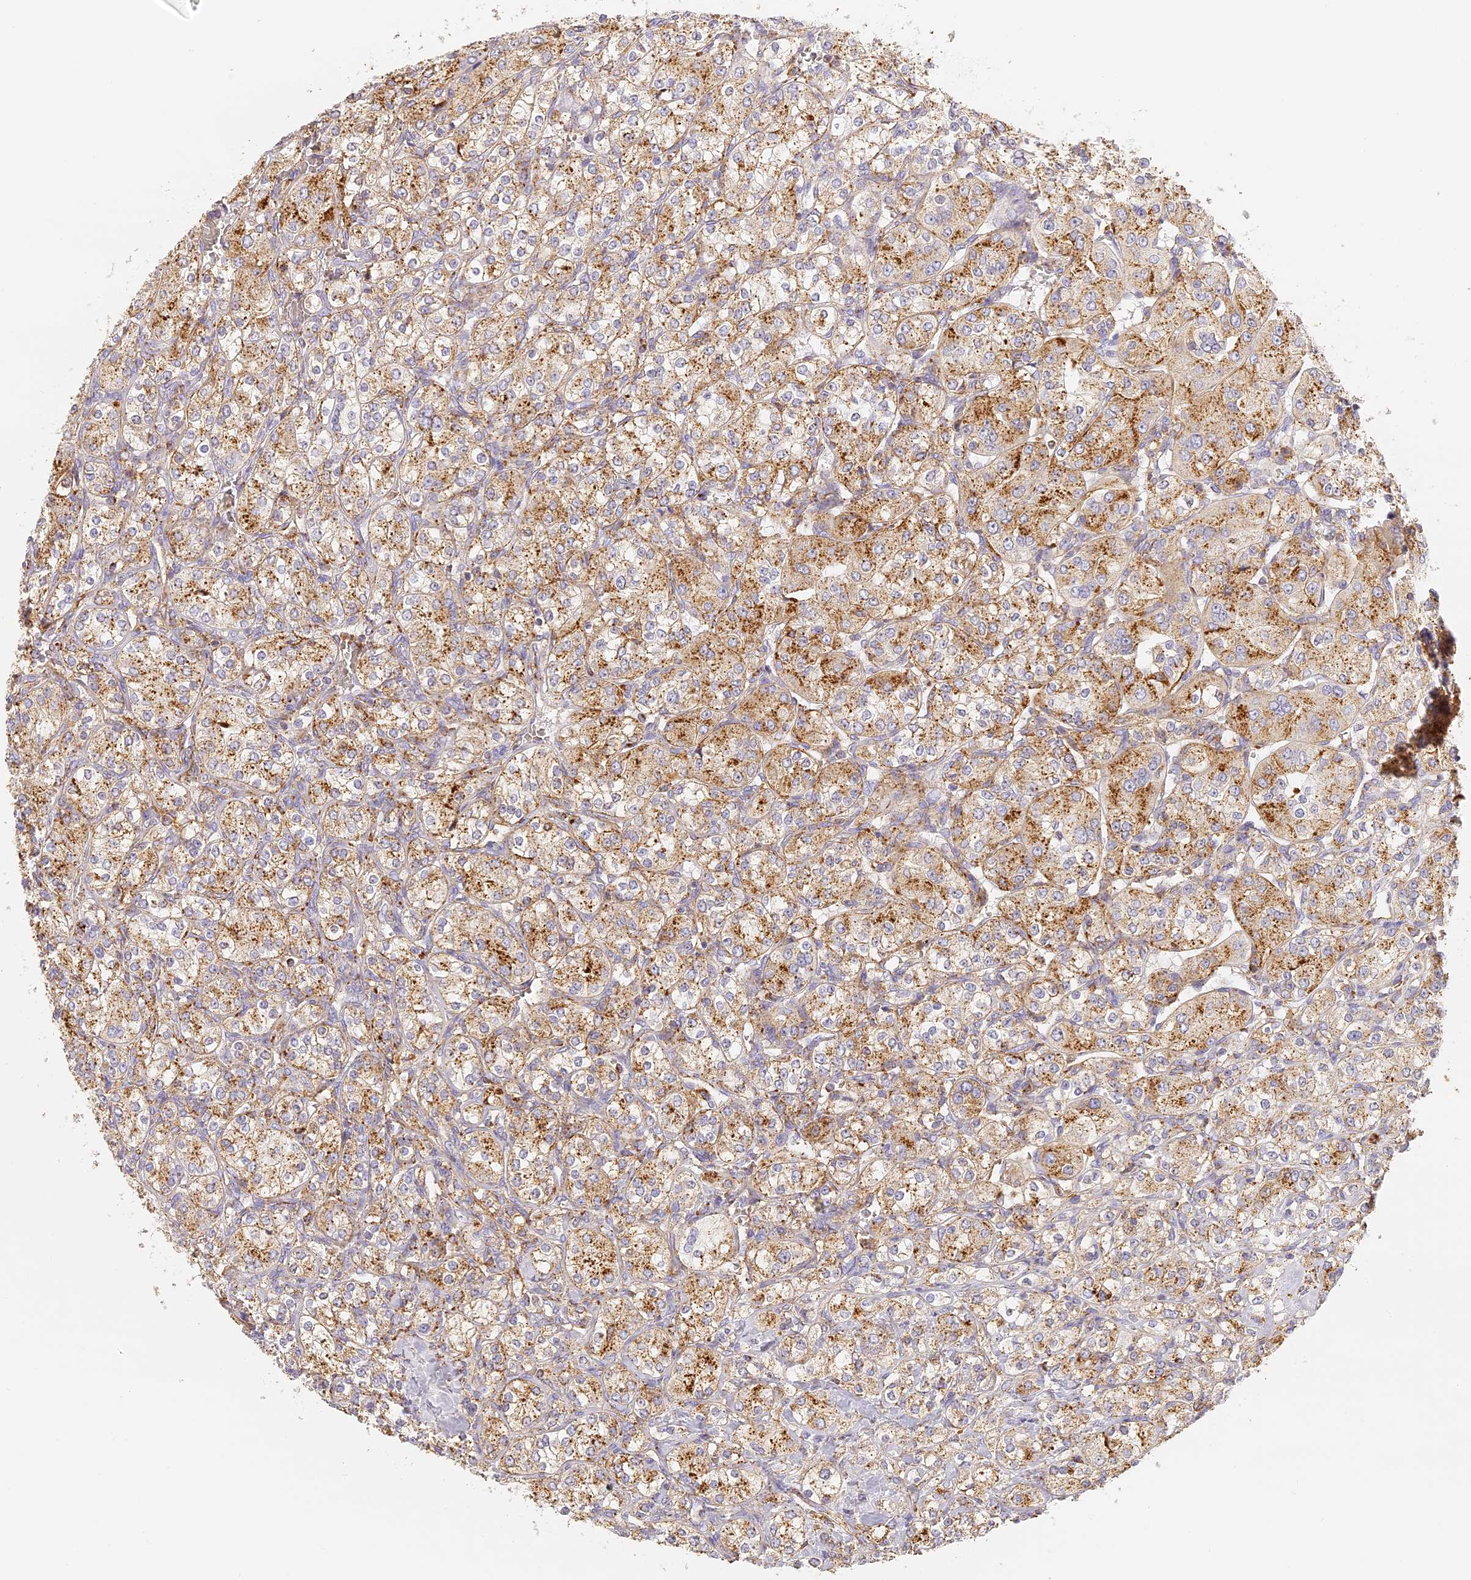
{"staining": {"intensity": "moderate", "quantity": ">75%", "location": "cytoplasmic/membranous"}, "tissue": "renal cancer", "cell_type": "Tumor cells", "image_type": "cancer", "snomed": [{"axis": "morphology", "description": "Adenocarcinoma, NOS"}, {"axis": "topography", "description": "Kidney"}], "caption": "Human renal cancer (adenocarcinoma) stained for a protein (brown) shows moderate cytoplasmic/membranous positive staining in about >75% of tumor cells.", "gene": "LAMP2", "patient": {"sex": "male", "age": 77}}